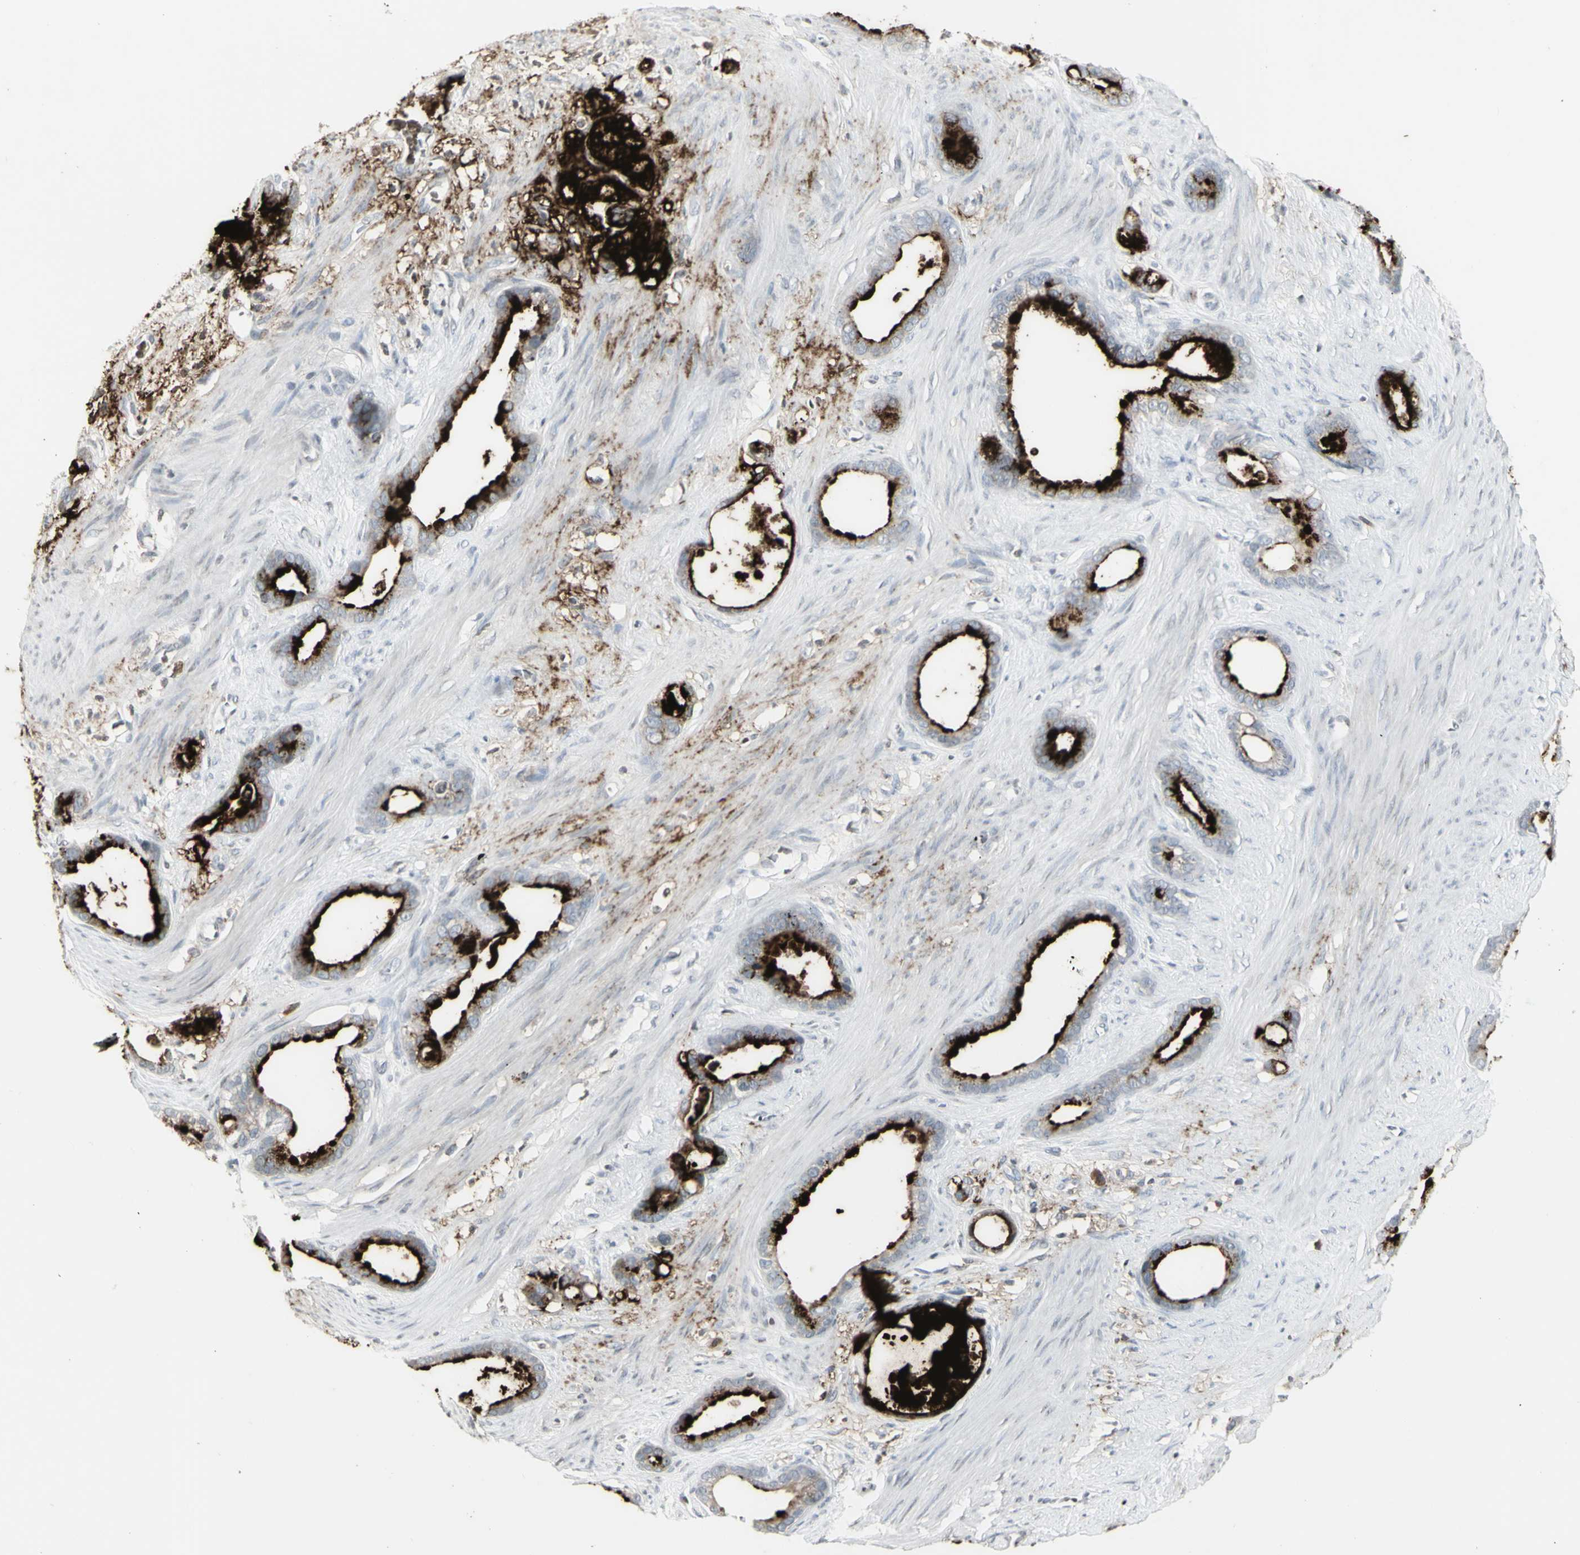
{"staining": {"intensity": "strong", "quantity": "25%-75%", "location": "cytoplasmic/membranous"}, "tissue": "stomach cancer", "cell_type": "Tumor cells", "image_type": "cancer", "snomed": [{"axis": "morphology", "description": "Adenocarcinoma, NOS"}, {"axis": "topography", "description": "Stomach"}], "caption": "High-magnification brightfield microscopy of stomach cancer stained with DAB (brown) and counterstained with hematoxylin (blue). tumor cells exhibit strong cytoplasmic/membranous positivity is seen in approximately25%-75% of cells.", "gene": "MUC5AC", "patient": {"sex": "female", "age": 75}}